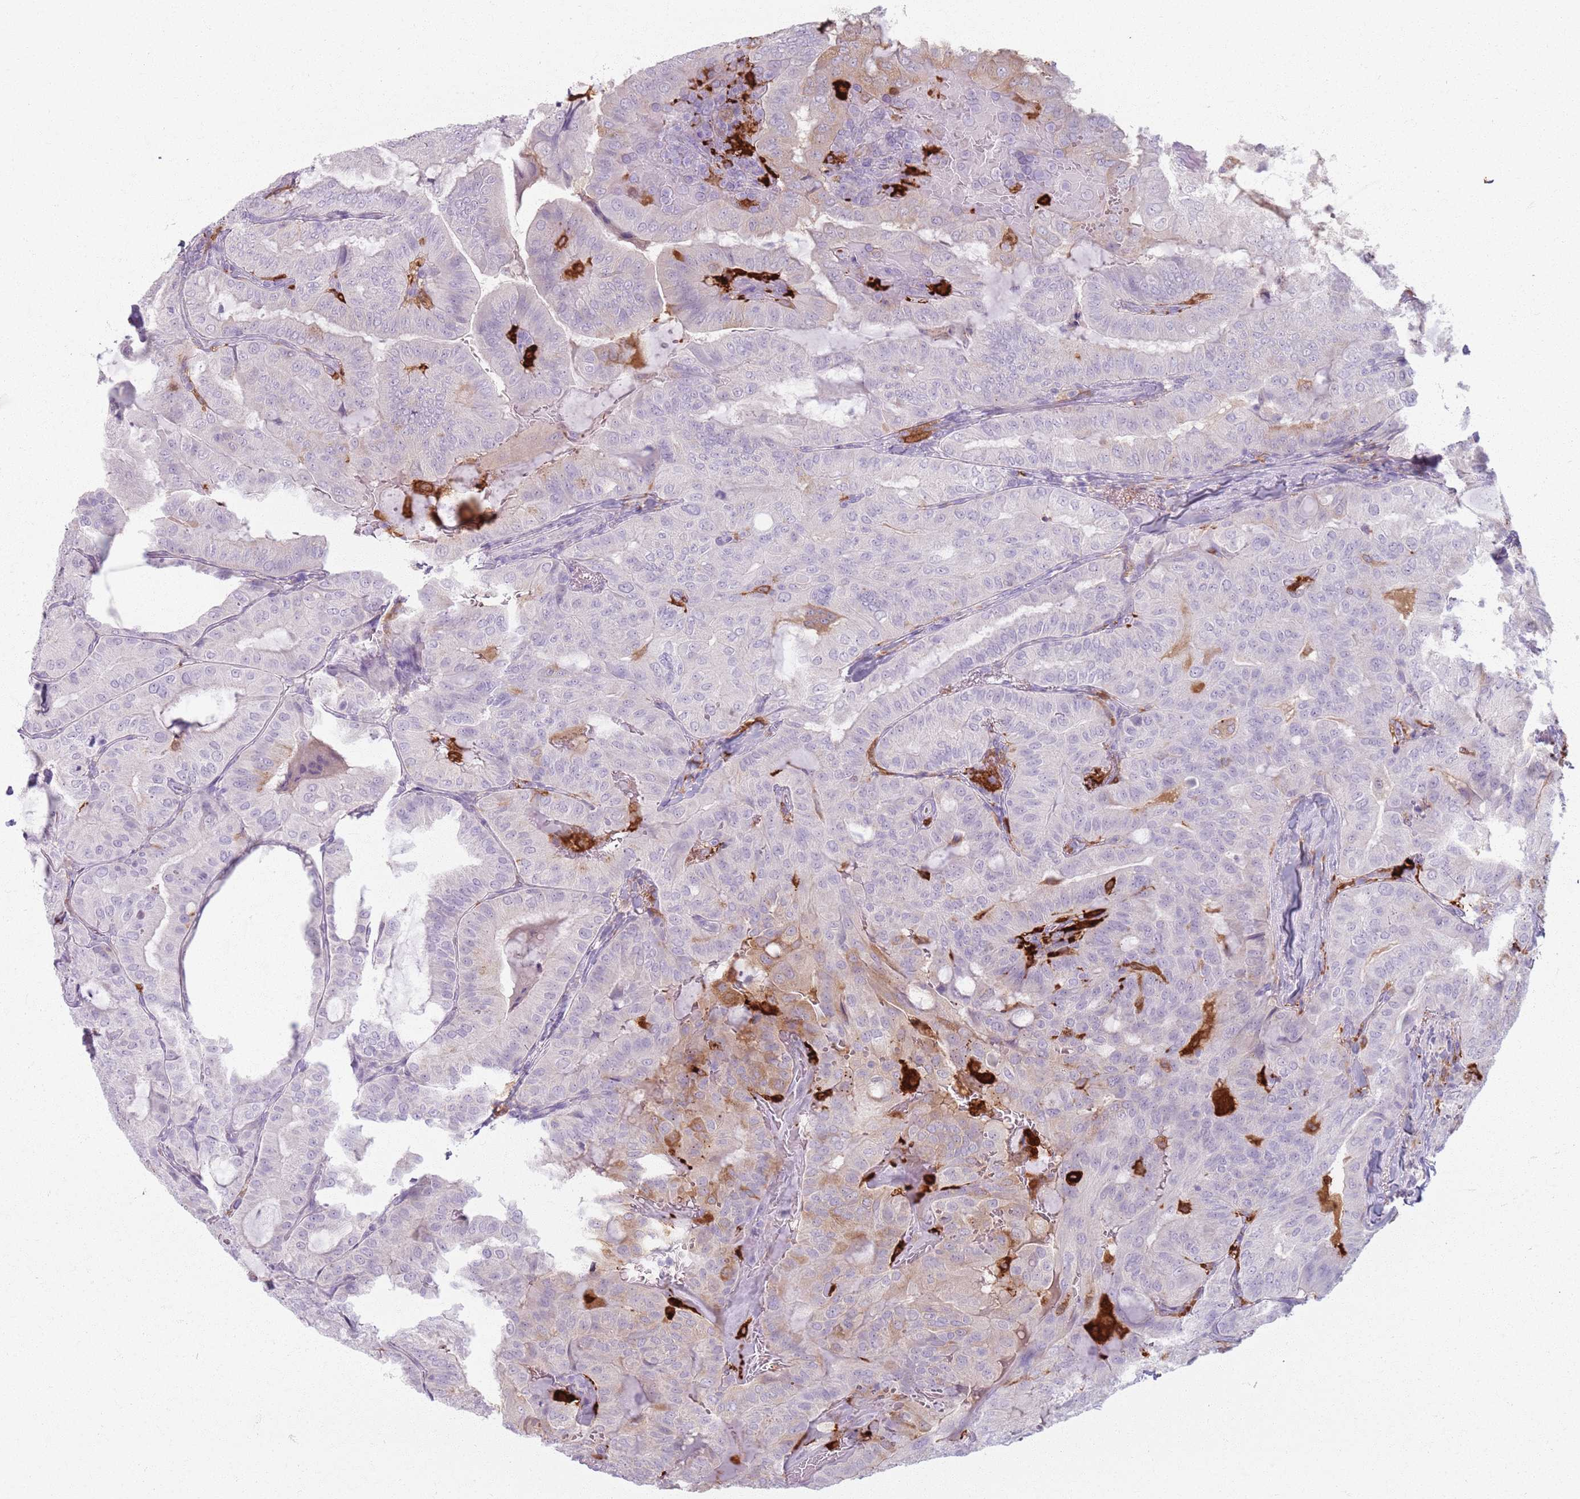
{"staining": {"intensity": "moderate", "quantity": "<25%", "location": "cytoplasmic/membranous"}, "tissue": "thyroid cancer", "cell_type": "Tumor cells", "image_type": "cancer", "snomed": [{"axis": "morphology", "description": "Papillary adenocarcinoma, NOS"}, {"axis": "topography", "description": "Thyroid gland"}], "caption": "Thyroid cancer (papillary adenocarcinoma) stained with DAB (3,3'-diaminobenzidine) IHC demonstrates low levels of moderate cytoplasmic/membranous positivity in about <25% of tumor cells.", "gene": "GDPGP1", "patient": {"sex": "female", "age": 68}}